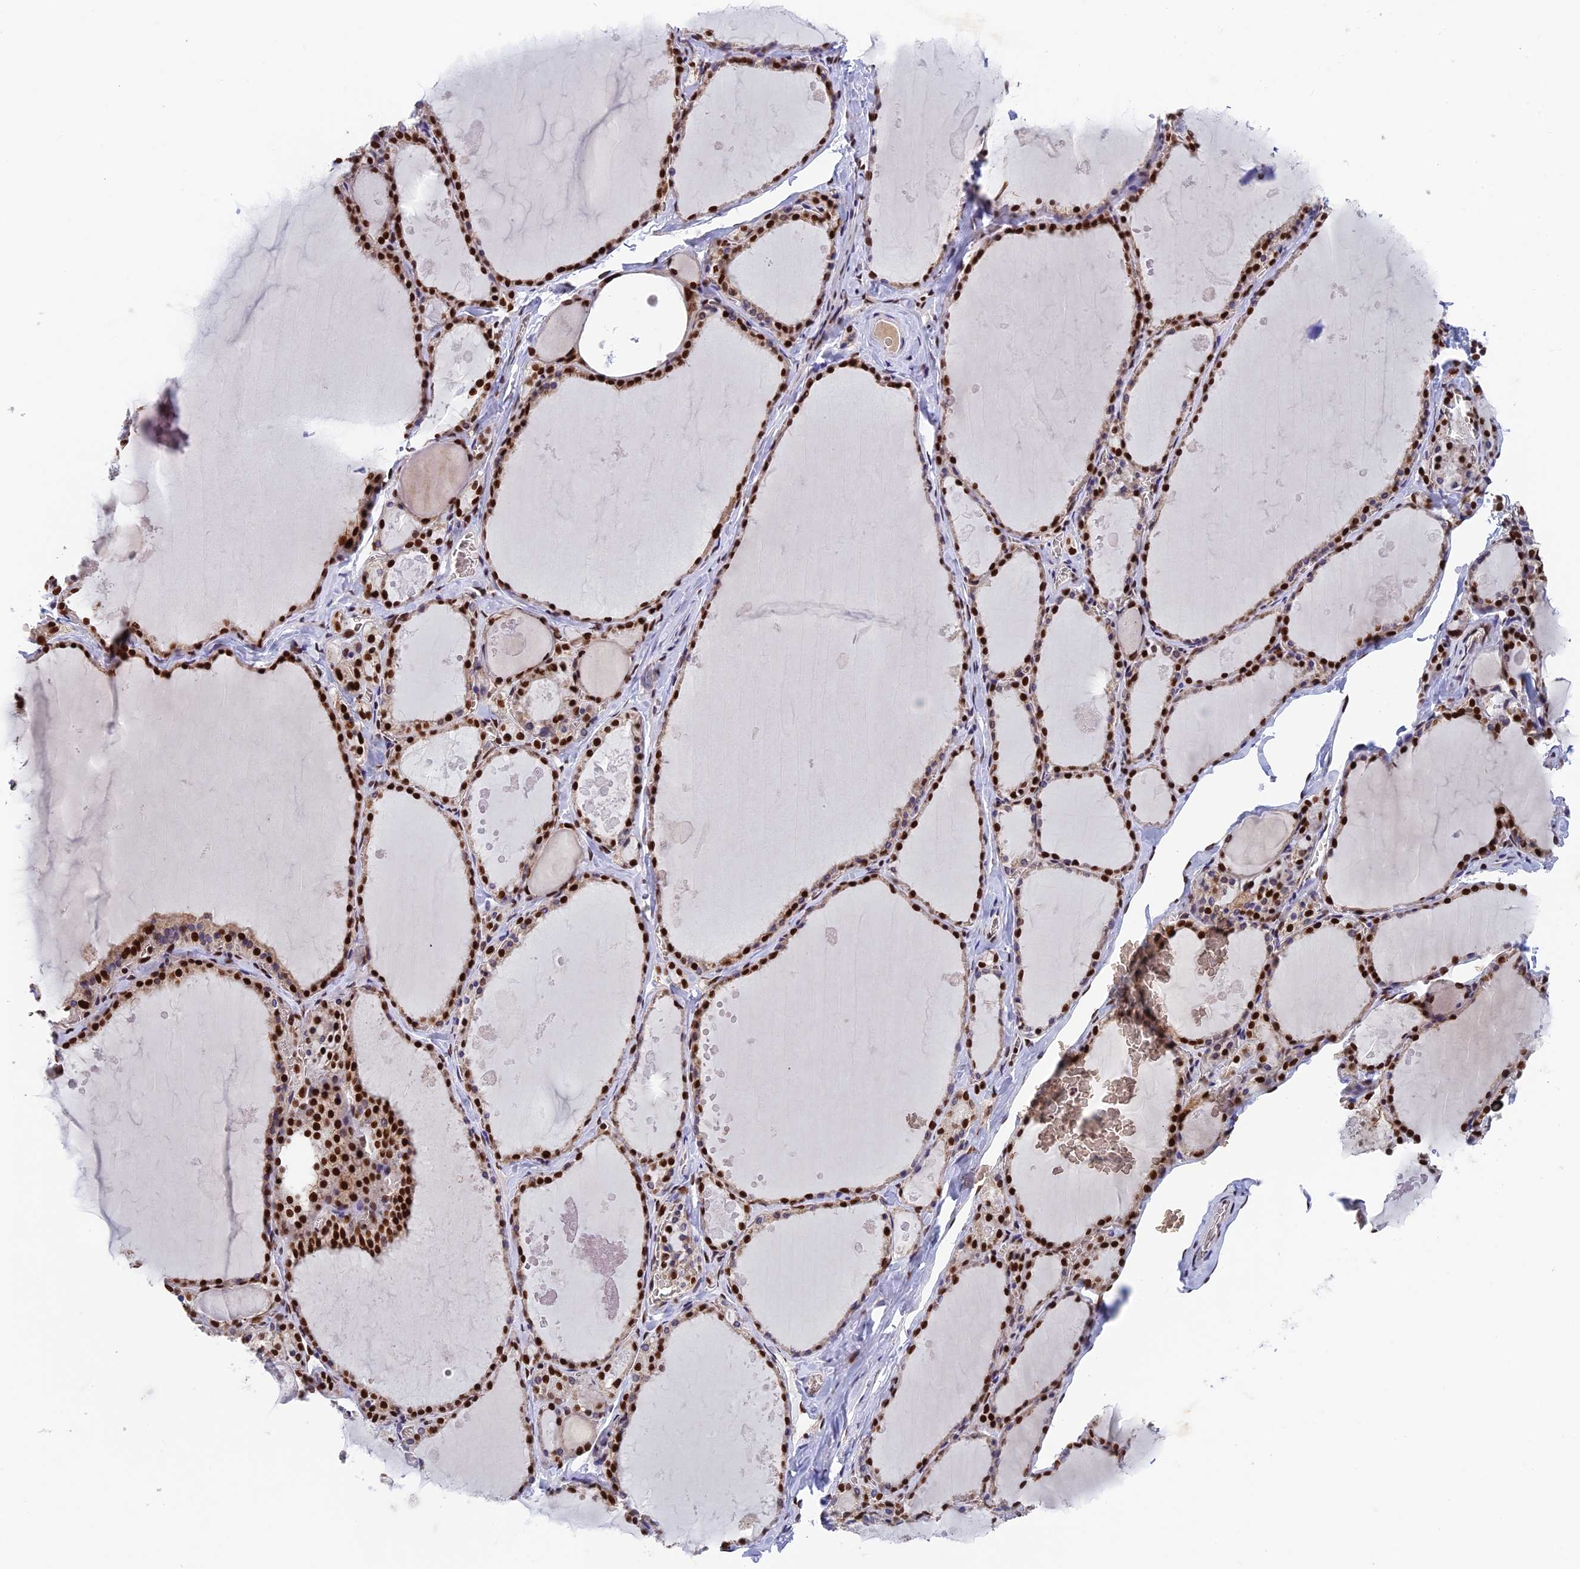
{"staining": {"intensity": "strong", "quantity": ">75%", "location": "cytoplasmic/membranous,nuclear"}, "tissue": "thyroid gland", "cell_type": "Glandular cells", "image_type": "normal", "snomed": [{"axis": "morphology", "description": "Normal tissue, NOS"}, {"axis": "topography", "description": "Thyroid gland"}], "caption": "Protein expression by IHC displays strong cytoplasmic/membranous,nuclear expression in about >75% of glandular cells in unremarkable thyroid gland.", "gene": "EEF1AKMT3", "patient": {"sex": "male", "age": 56}}